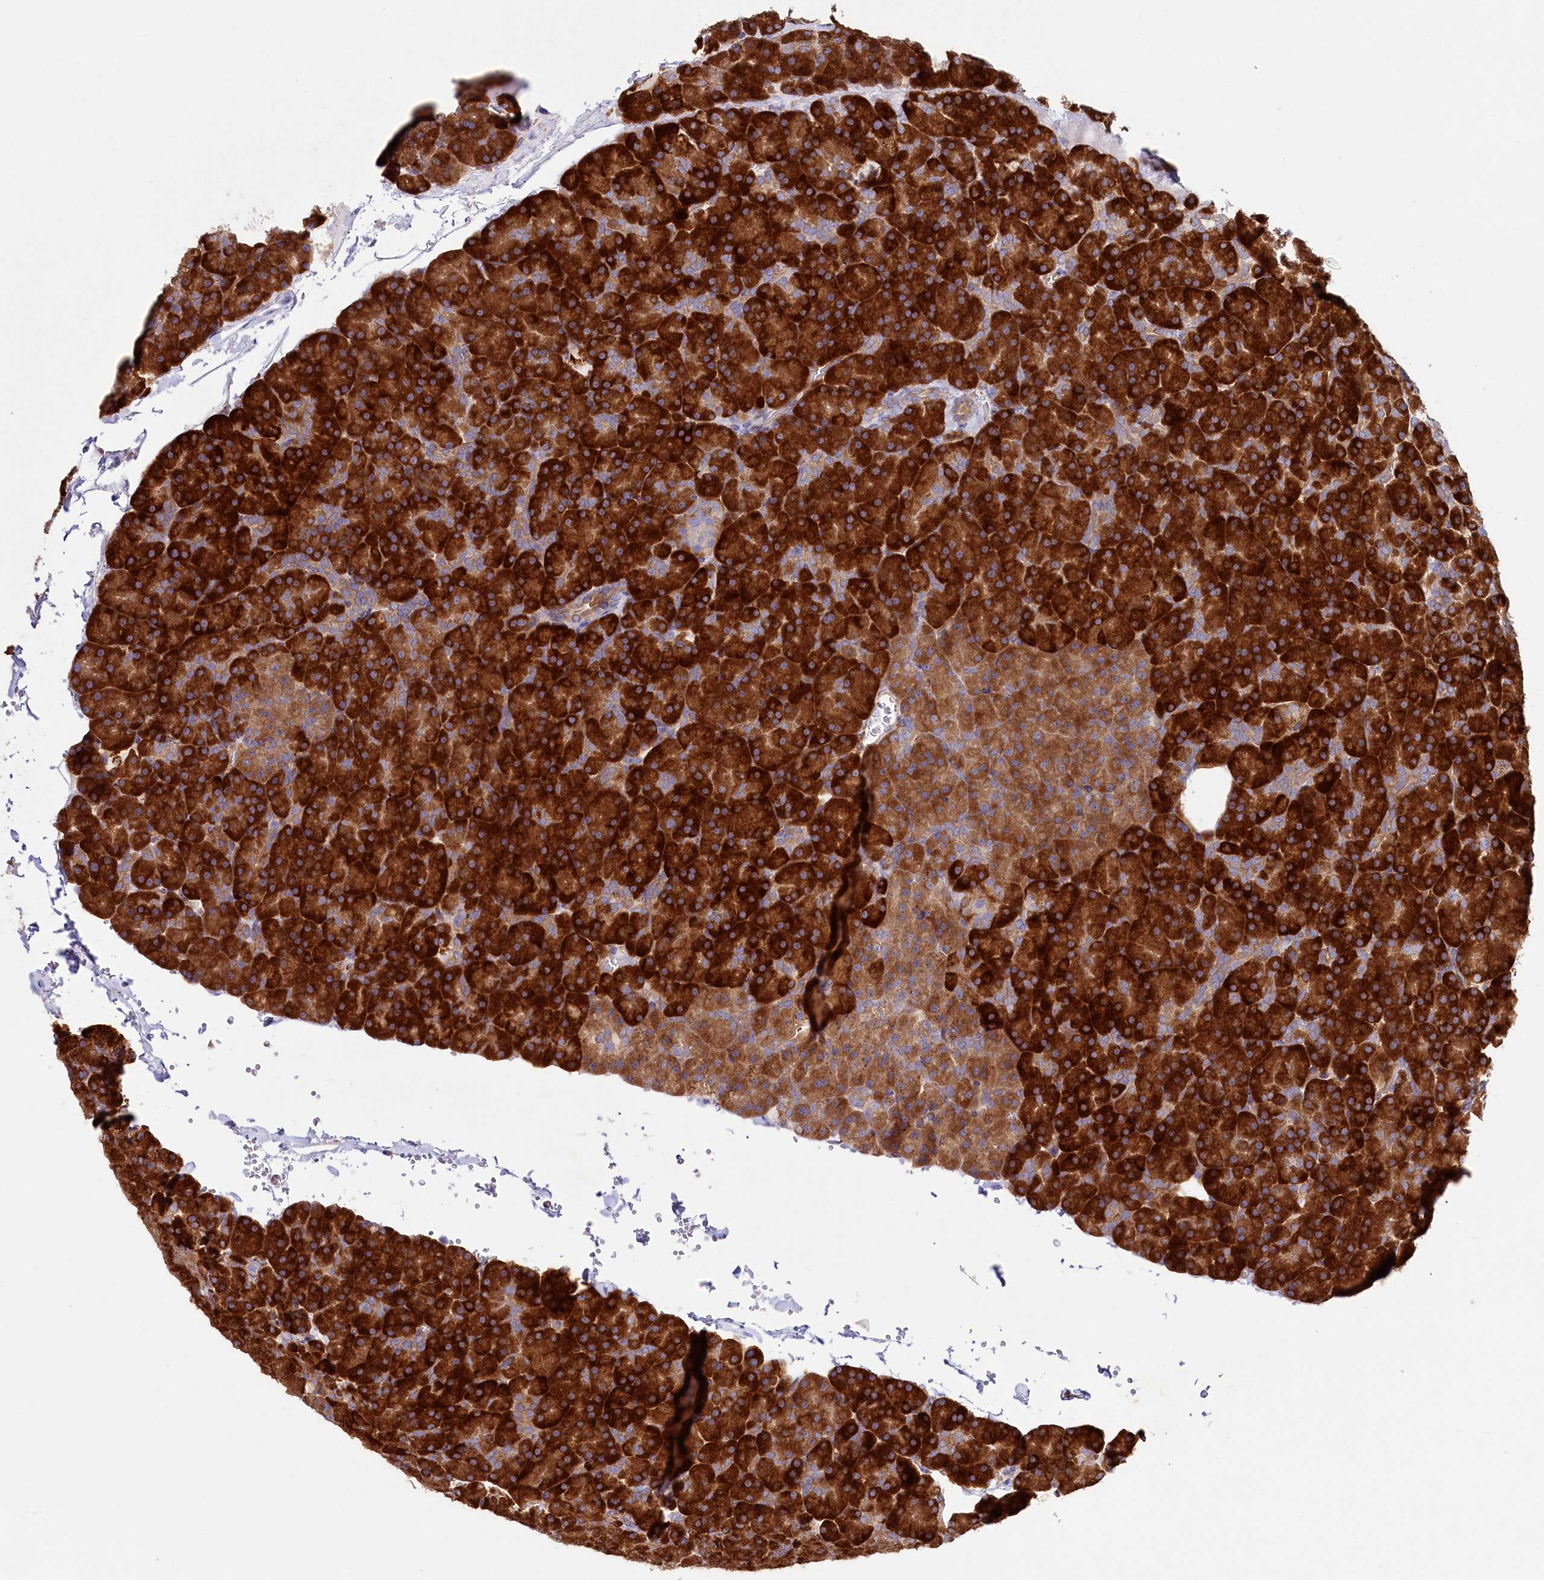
{"staining": {"intensity": "strong", "quantity": ">75%", "location": "cytoplasmic/membranous"}, "tissue": "pancreas", "cell_type": "Exocrine glandular cells", "image_type": "normal", "snomed": [{"axis": "morphology", "description": "Normal tissue, NOS"}, {"axis": "morphology", "description": "Carcinoid, malignant, NOS"}, {"axis": "topography", "description": "Pancreas"}], "caption": "Immunohistochemical staining of benign human pancreas exhibits high levels of strong cytoplasmic/membranous expression in approximately >75% of exocrine glandular cells.", "gene": "CHID1", "patient": {"sex": "female", "age": 35}}